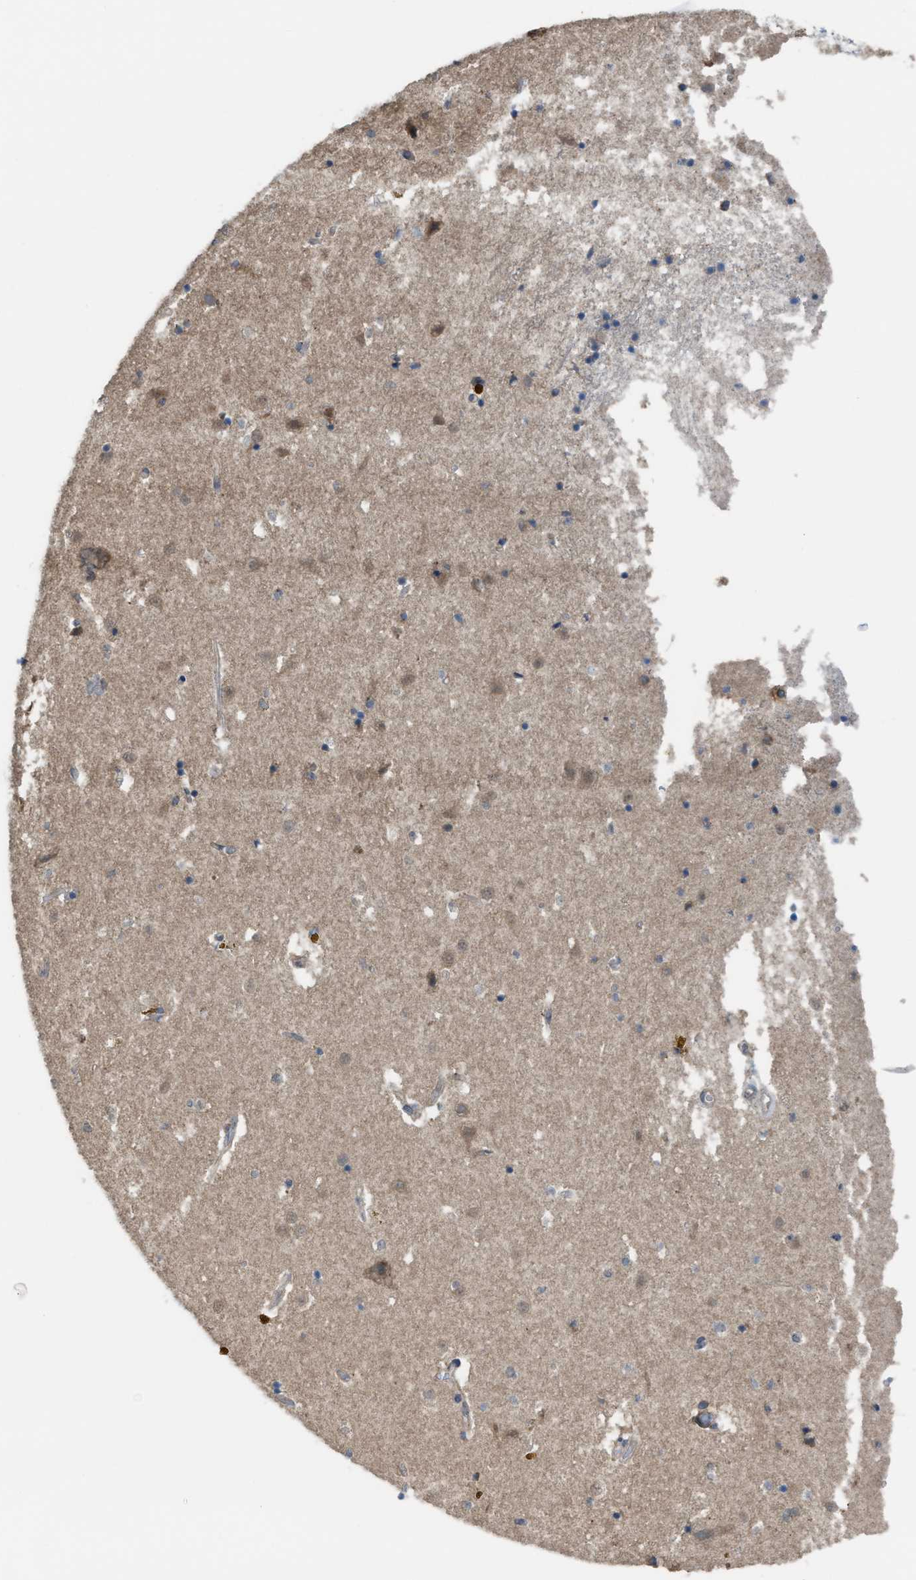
{"staining": {"intensity": "negative", "quantity": "none", "location": "none"}, "tissue": "caudate", "cell_type": "Glial cells", "image_type": "normal", "snomed": [{"axis": "morphology", "description": "Normal tissue, NOS"}, {"axis": "topography", "description": "Lateral ventricle wall"}], "caption": "Protein analysis of normal caudate demonstrates no significant positivity in glial cells. (DAB immunohistochemistry, high magnification).", "gene": "PLAA", "patient": {"sex": "male", "age": 70}}